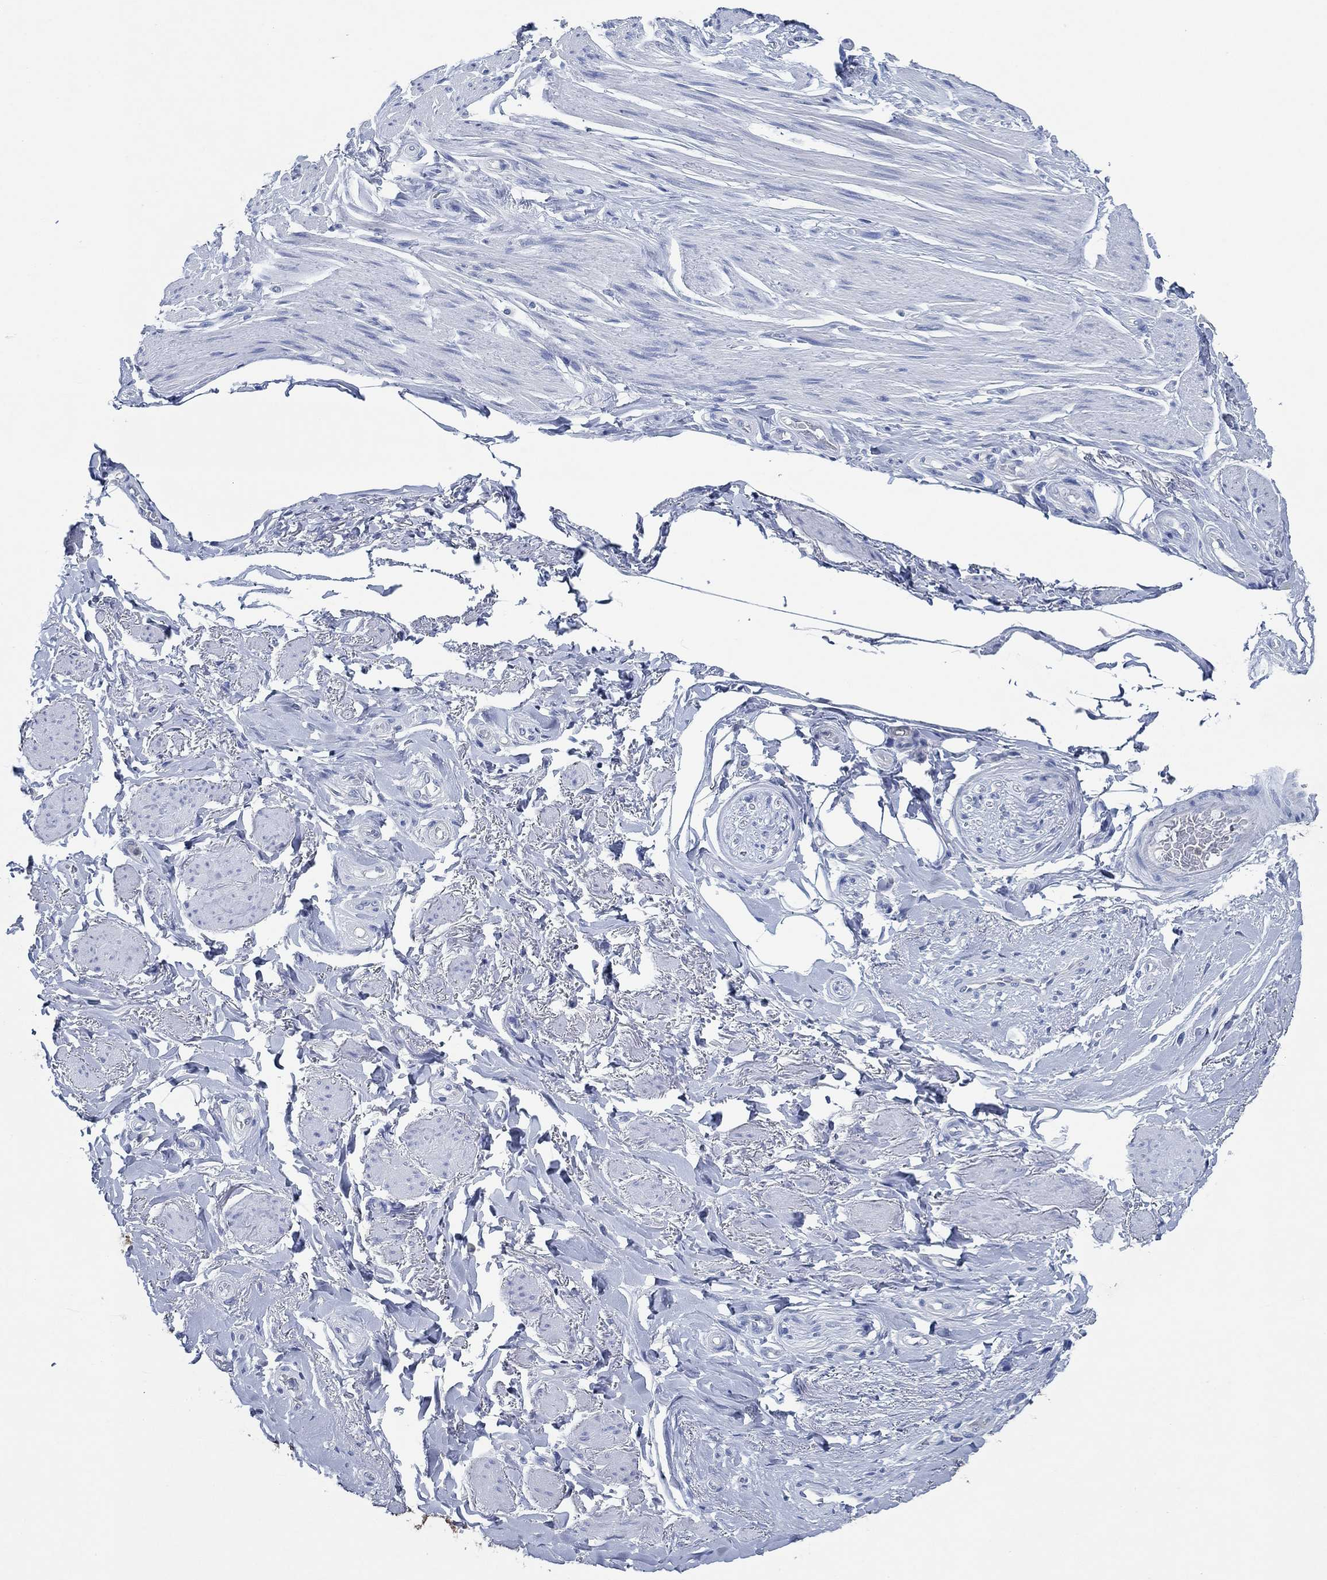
{"staining": {"intensity": "negative", "quantity": "none", "location": "none"}, "tissue": "adipose tissue", "cell_type": "Adipocytes", "image_type": "normal", "snomed": [{"axis": "morphology", "description": "Normal tissue, NOS"}, {"axis": "topography", "description": "Skeletal muscle"}, {"axis": "topography", "description": "Anal"}, {"axis": "topography", "description": "Peripheral nerve tissue"}], "caption": "Adipose tissue stained for a protein using immunohistochemistry exhibits no staining adipocytes.", "gene": "ZNF671", "patient": {"sex": "male", "age": 53}}